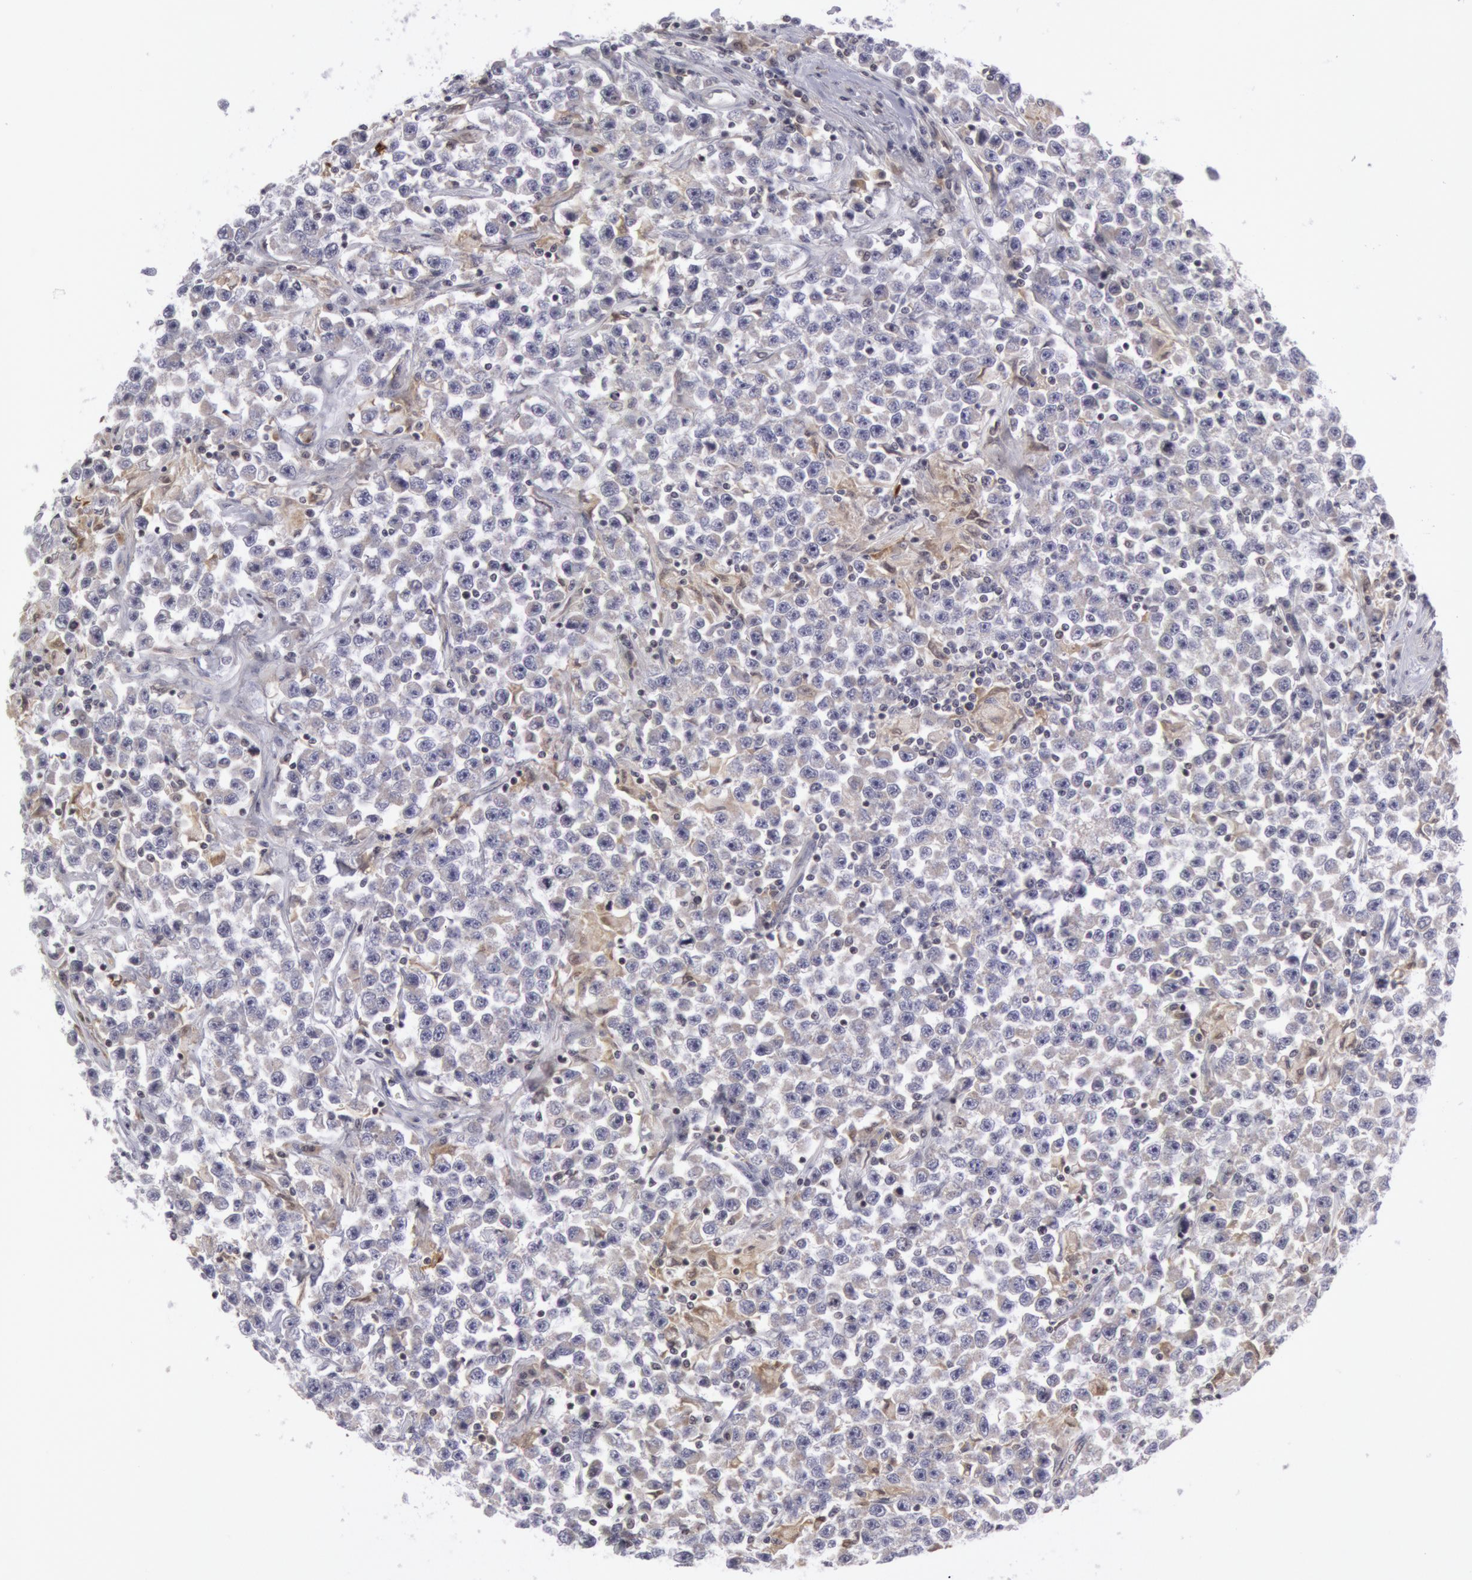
{"staining": {"intensity": "weak", "quantity": "<25%", "location": "cytoplasmic/membranous"}, "tissue": "testis cancer", "cell_type": "Tumor cells", "image_type": "cancer", "snomed": [{"axis": "morphology", "description": "Seminoma, NOS"}, {"axis": "topography", "description": "Testis"}], "caption": "Immunohistochemistry photomicrograph of neoplastic tissue: testis cancer stained with DAB exhibits no significant protein expression in tumor cells.", "gene": "PTGS2", "patient": {"sex": "male", "age": 33}}